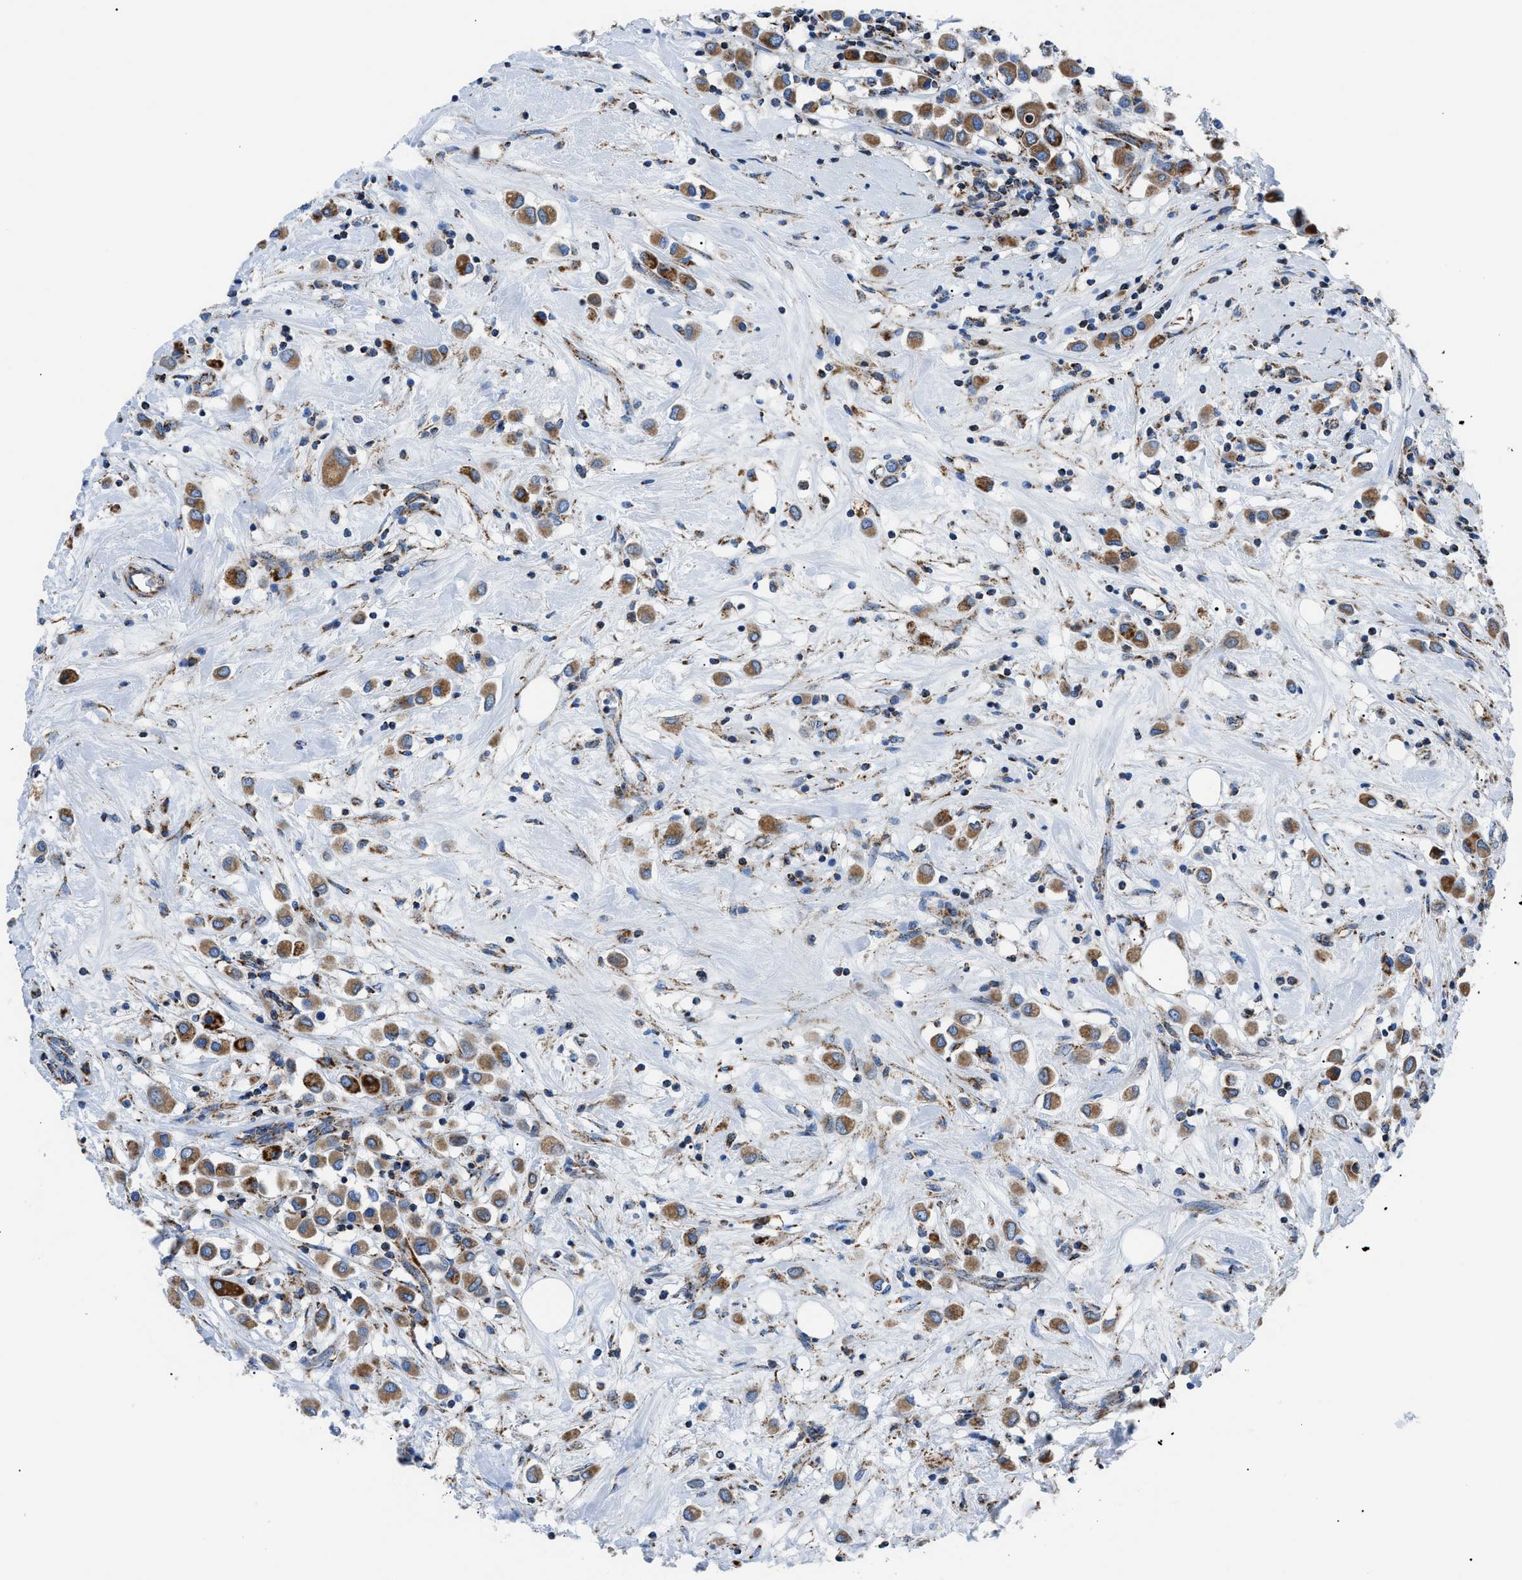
{"staining": {"intensity": "moderate", "quantity": ">75%", "location": "cytoplasmic/membranous"}, "tissue": "breast cancer", "cell_type": "Tumor cells", "image_type": "cancer", "snomed": [{"axis": "morphology", "description": "Duct carcinoma"}, {"axis": "topography", "description": "Breast"}], "caption": "Protein positivity by immunohistochemistry reveals moderate cytoplasmic/membranous expression in approximately >75% of tumor cells in breast infiltrating ductal carcinoma.", "gene": "PHB2", "patient": {"sex": "female", "age": 61}}